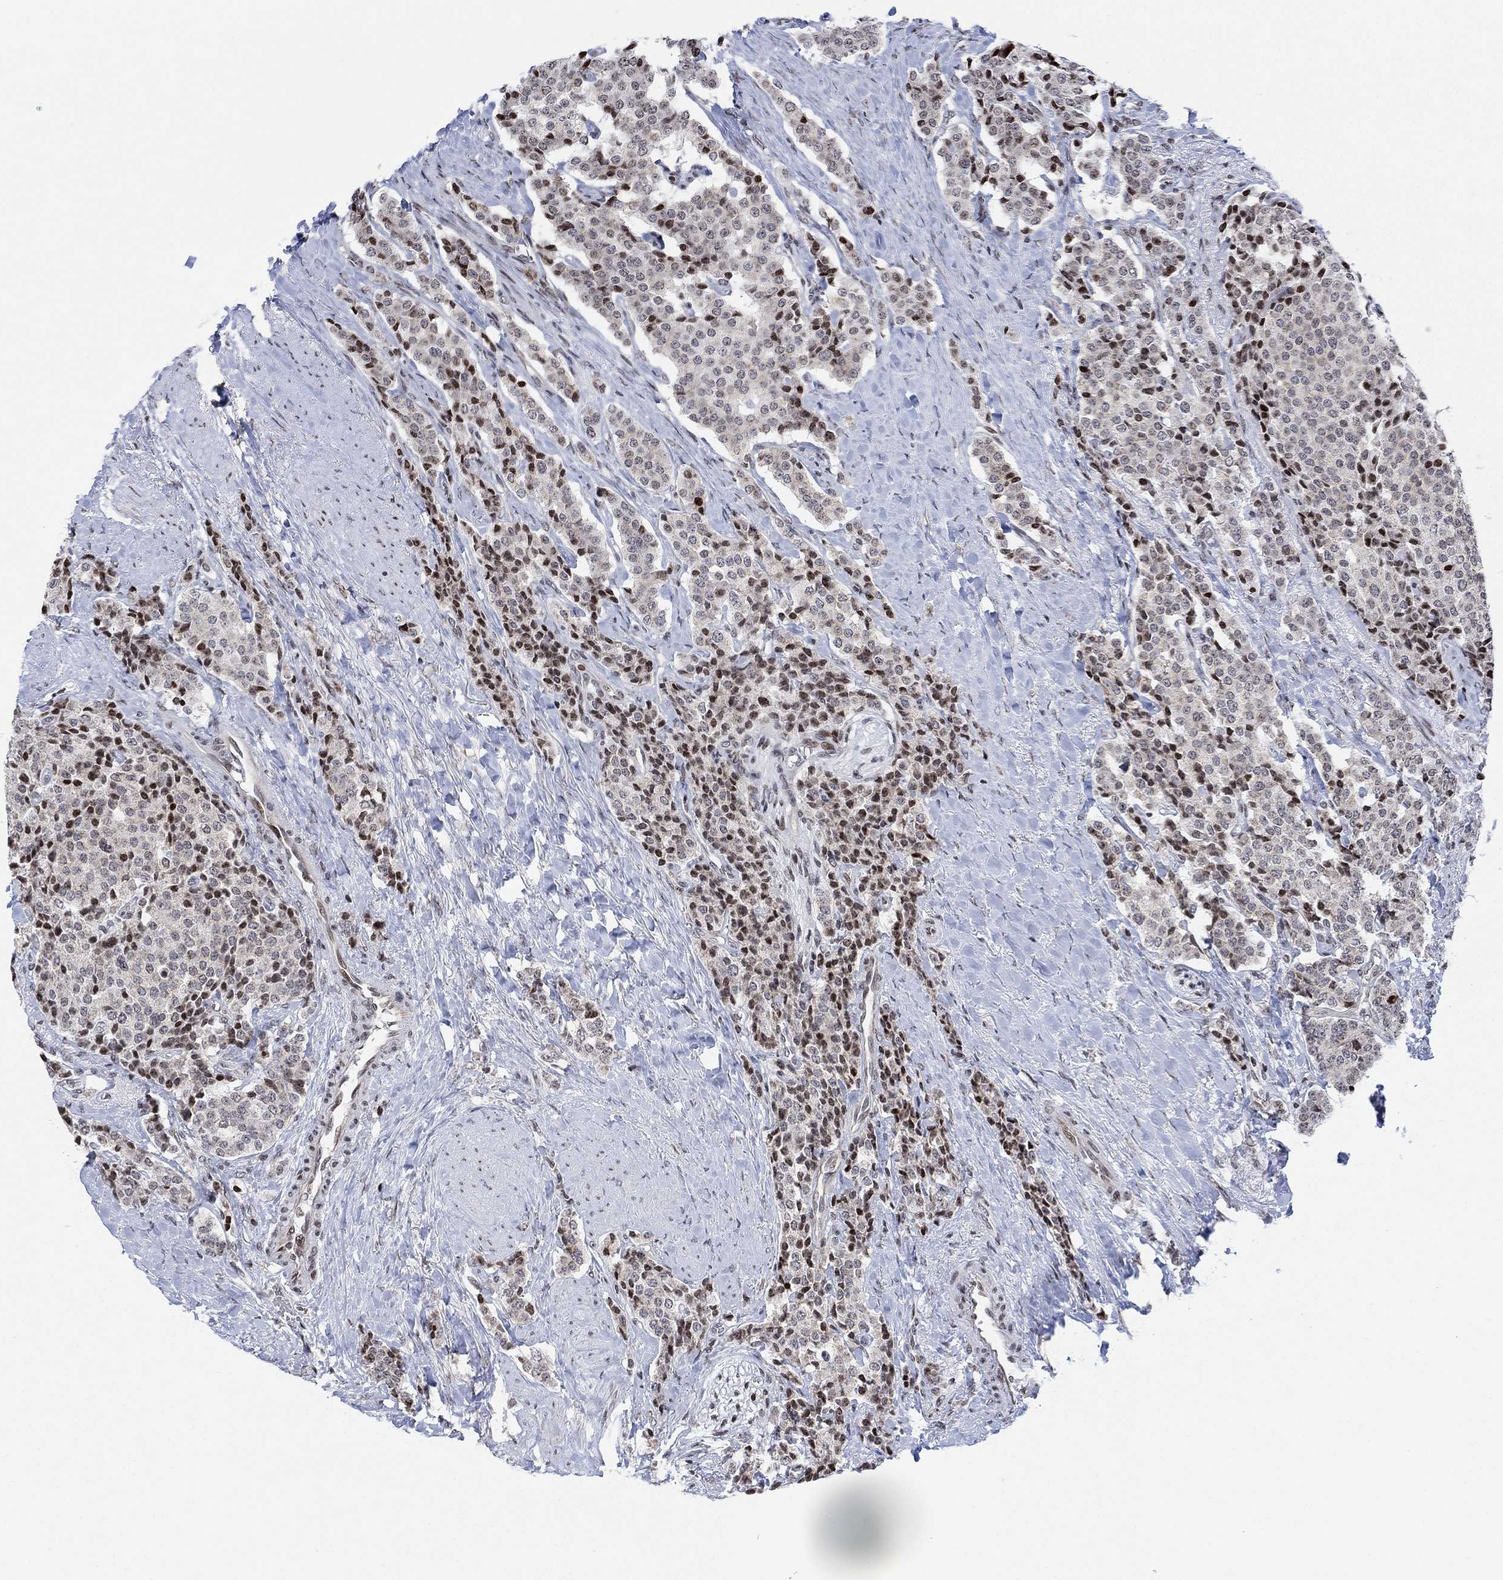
{"staining": {"intensity": "negative", "quantity": "none", "location": "none"}, "tissue": "carcinoid", "cell_type": "Tumor cells", "image_type": "cancer", "snomed": [{"axis": "morphology", "description": "Carcinoid, malignant, NOS"}, {"axis": "topography", "description": "Small intestine"}], "caption": "Immunohistochemistry histopathology image of neoplastic tissue: human carcinoid (malignant) stained with DAB (3,3'-diaminobenzidine) exhibits no significant protein expression in tumor cells. (Immunohistochemistry (ihc), brightfield microscopy, high magnification).", "gene": "ABHD14A", "patient": {"sex": "female", "age": 58}}